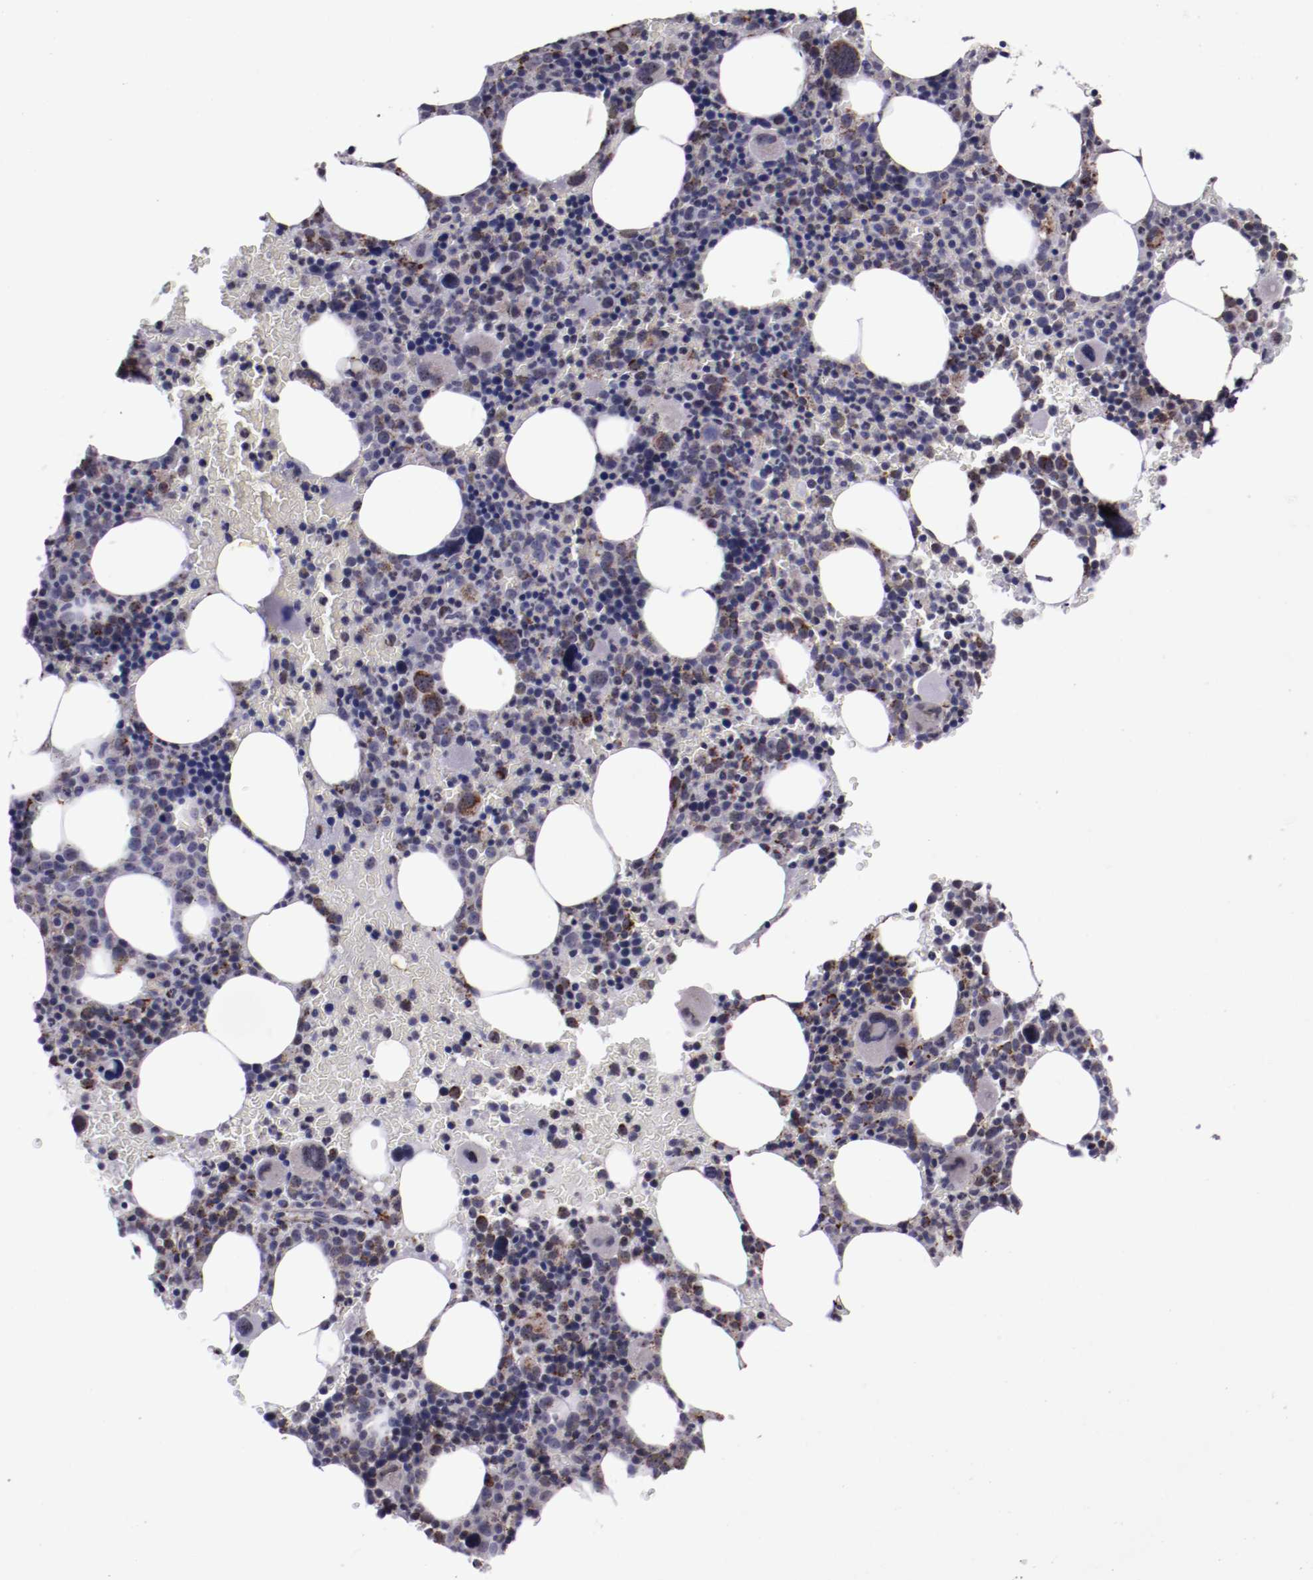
{"staining": {"intensity": "moderate", "quantity": "25%-75%", "location": "cytoplasmic/membranous"}, "tissue": "bone marrow", "cell_type": "Hematopoietic cells", "image_type": "normal", "snomed": [{"axis": "morphology", "description": "Normal tissue, NOS"}, {"axis": "topography", "description": "Bone marrow"}], "caption": "Human bone marrow stained with a brown dye shows moderate cytoplasmic/membranous positive expression in about 25%-75% of hematopoietic cells.", "gene": "LONP1", "patient": {"sex": "male", "age": 68}}